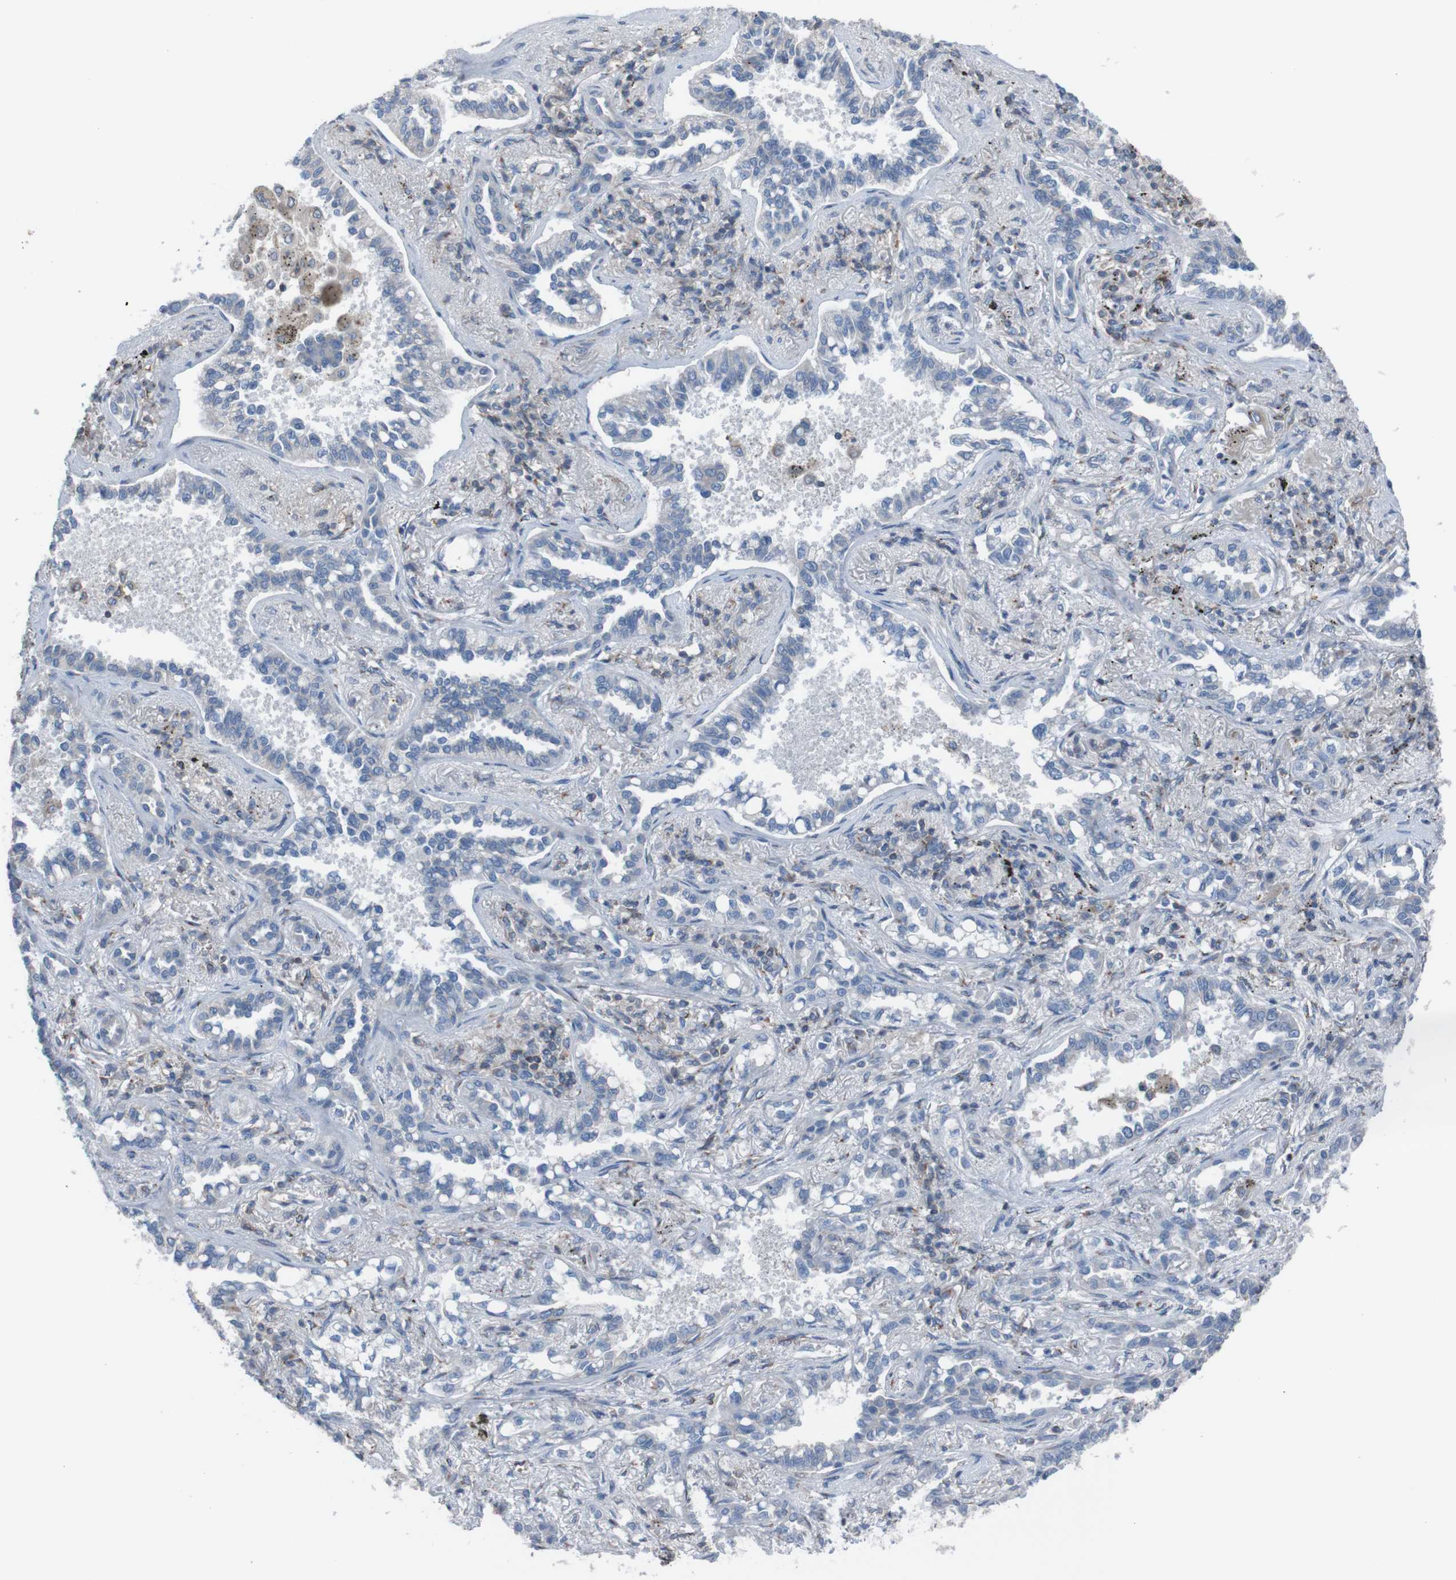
{"staining": {"intensity": "negative", "quantity": "none", "location": "none"}, "tissue": "lung cancer", "cell_type": "Tumor cells", "image_type": "cancer", "snomed": [{"axis": "morphology", "description": "Normal tissue, NOS"}, {"axis": "morphology", "description": "Adenocarcinoma, NOS"}, {"axis": "topography", "description": "Lung"}], "caption": "The image reveals no staining of tumor cells in lung cancer (adenocarcinoma).", "gene": "MINAR1", "patient": {"sex": "male", "age": 59}}